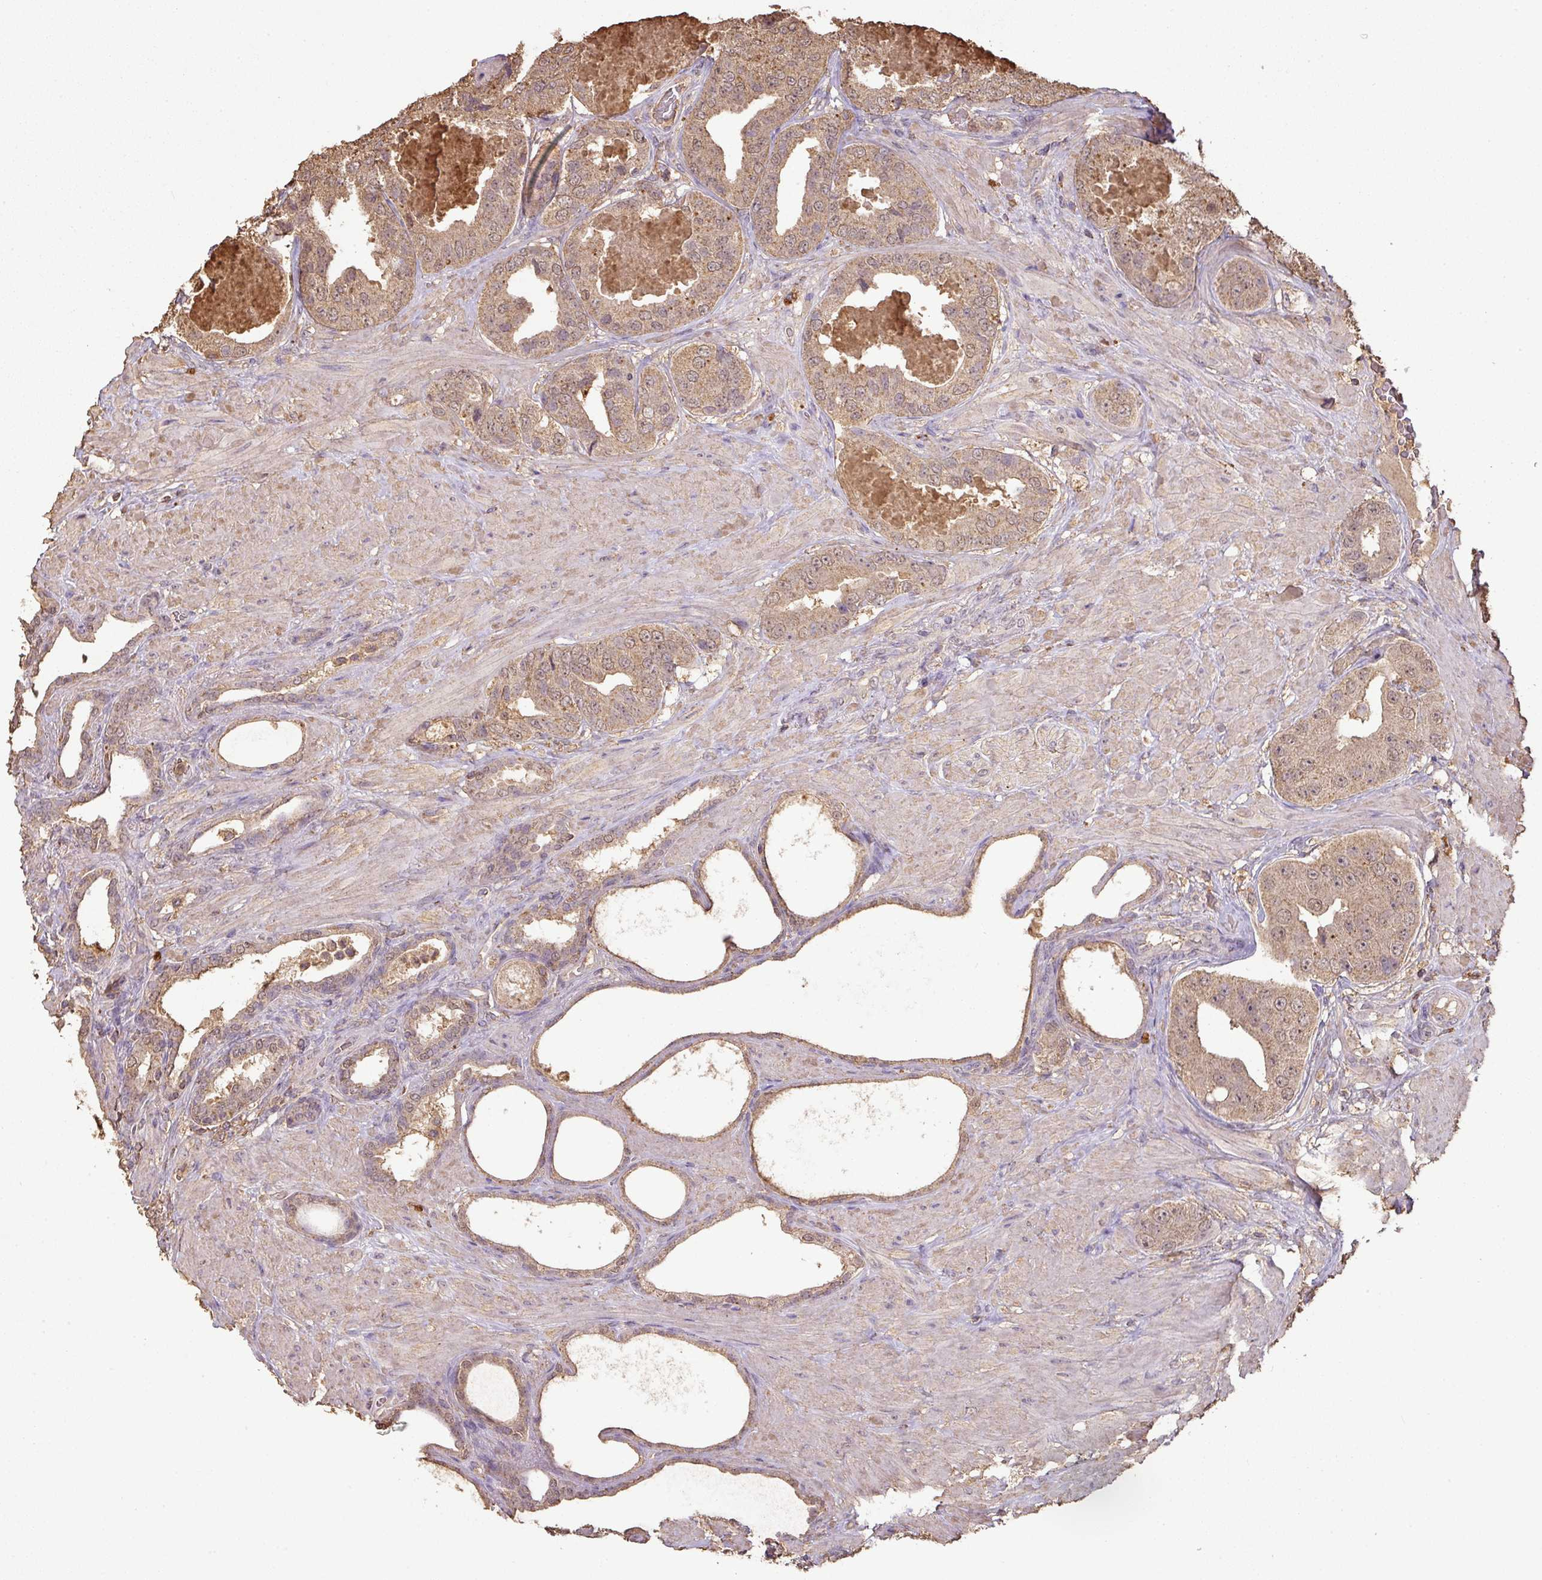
{"staining": {"intensity": "moderate", "quantity": ">75%", "location": "cytoplasmic/membranous"}, "tissue": "prostate cancer", "cell_type": "Tumor cells", "image_type": "cancer", "snomed": [{"axis": "morphology", "description": "Adenocarcinoma, High grade"}, {"axis": "topography", "description": "Prostate"}], "caption": "Immunohistochemical staining of human prostate cancer (adenocarcinoma (high-grade)) displays medium levels of moderate cytoplasmic/membranous protein expression in approximately >75% of tumor cells.", "gene": "ATAT1", "patient": {"sex": "male", "age": 63}}